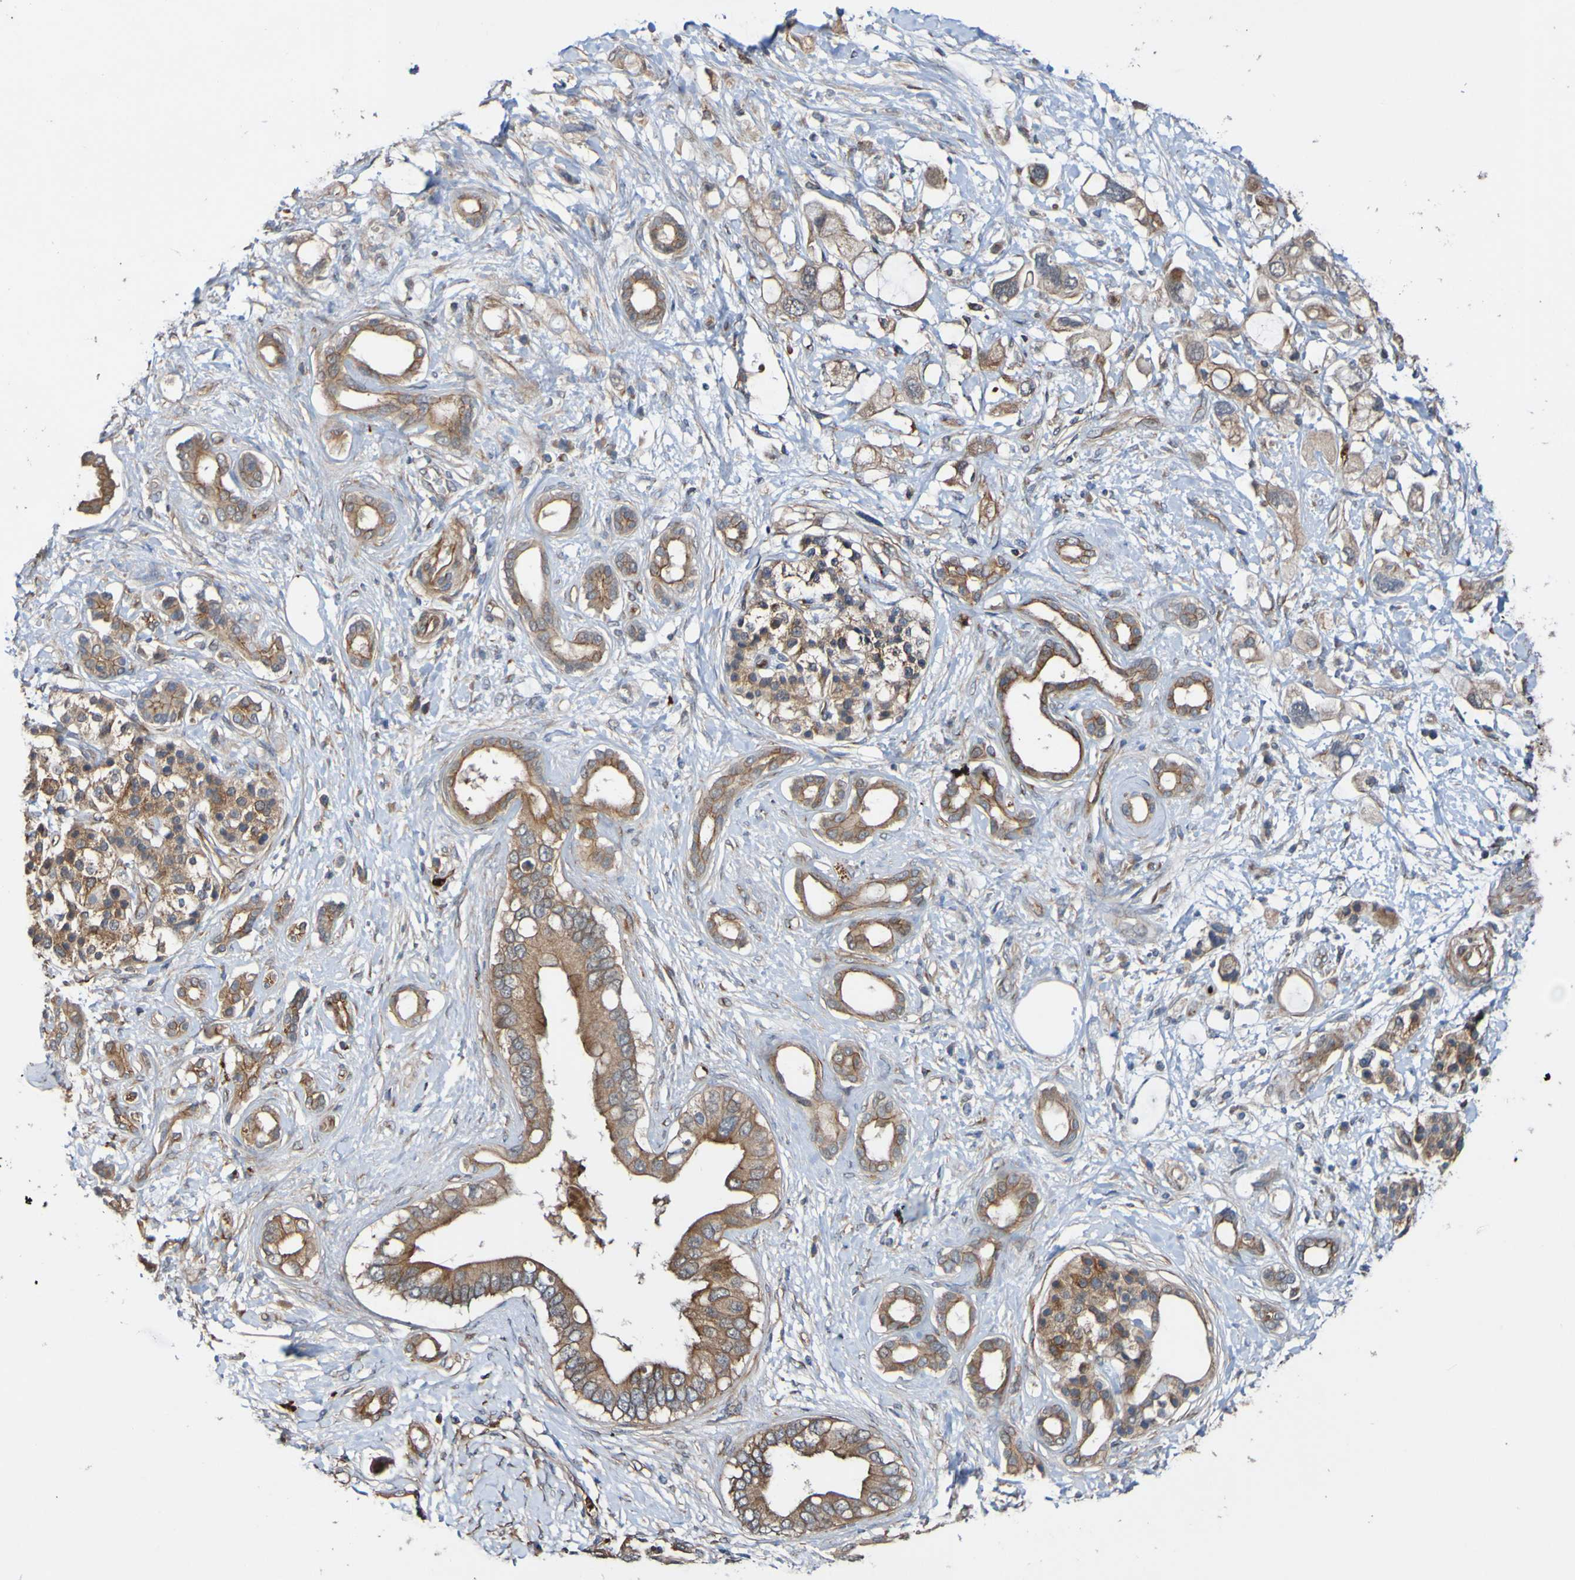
{"staining": {"intensity": "moderate", "quantity": ">75%", "location": "cytoplasmic/membranous"}, "tissue": "pancreatic cancer", "cell_type": "Tumor cells", "image_type": "cancer", "snomed": [{"axis": "morphology", "description": "Adenocarcinoma, NOS"}, {"axis": "topography", "description": "Pancreas"}], "caption": "This image exhibits IHC staining of pancreatic cancer, with medium moderate cytoplasmic/membranous positivity in about >75% of tumor cells.", "gene": "ST8SIA6", "patient": {"sex": "female", "age": 56}}